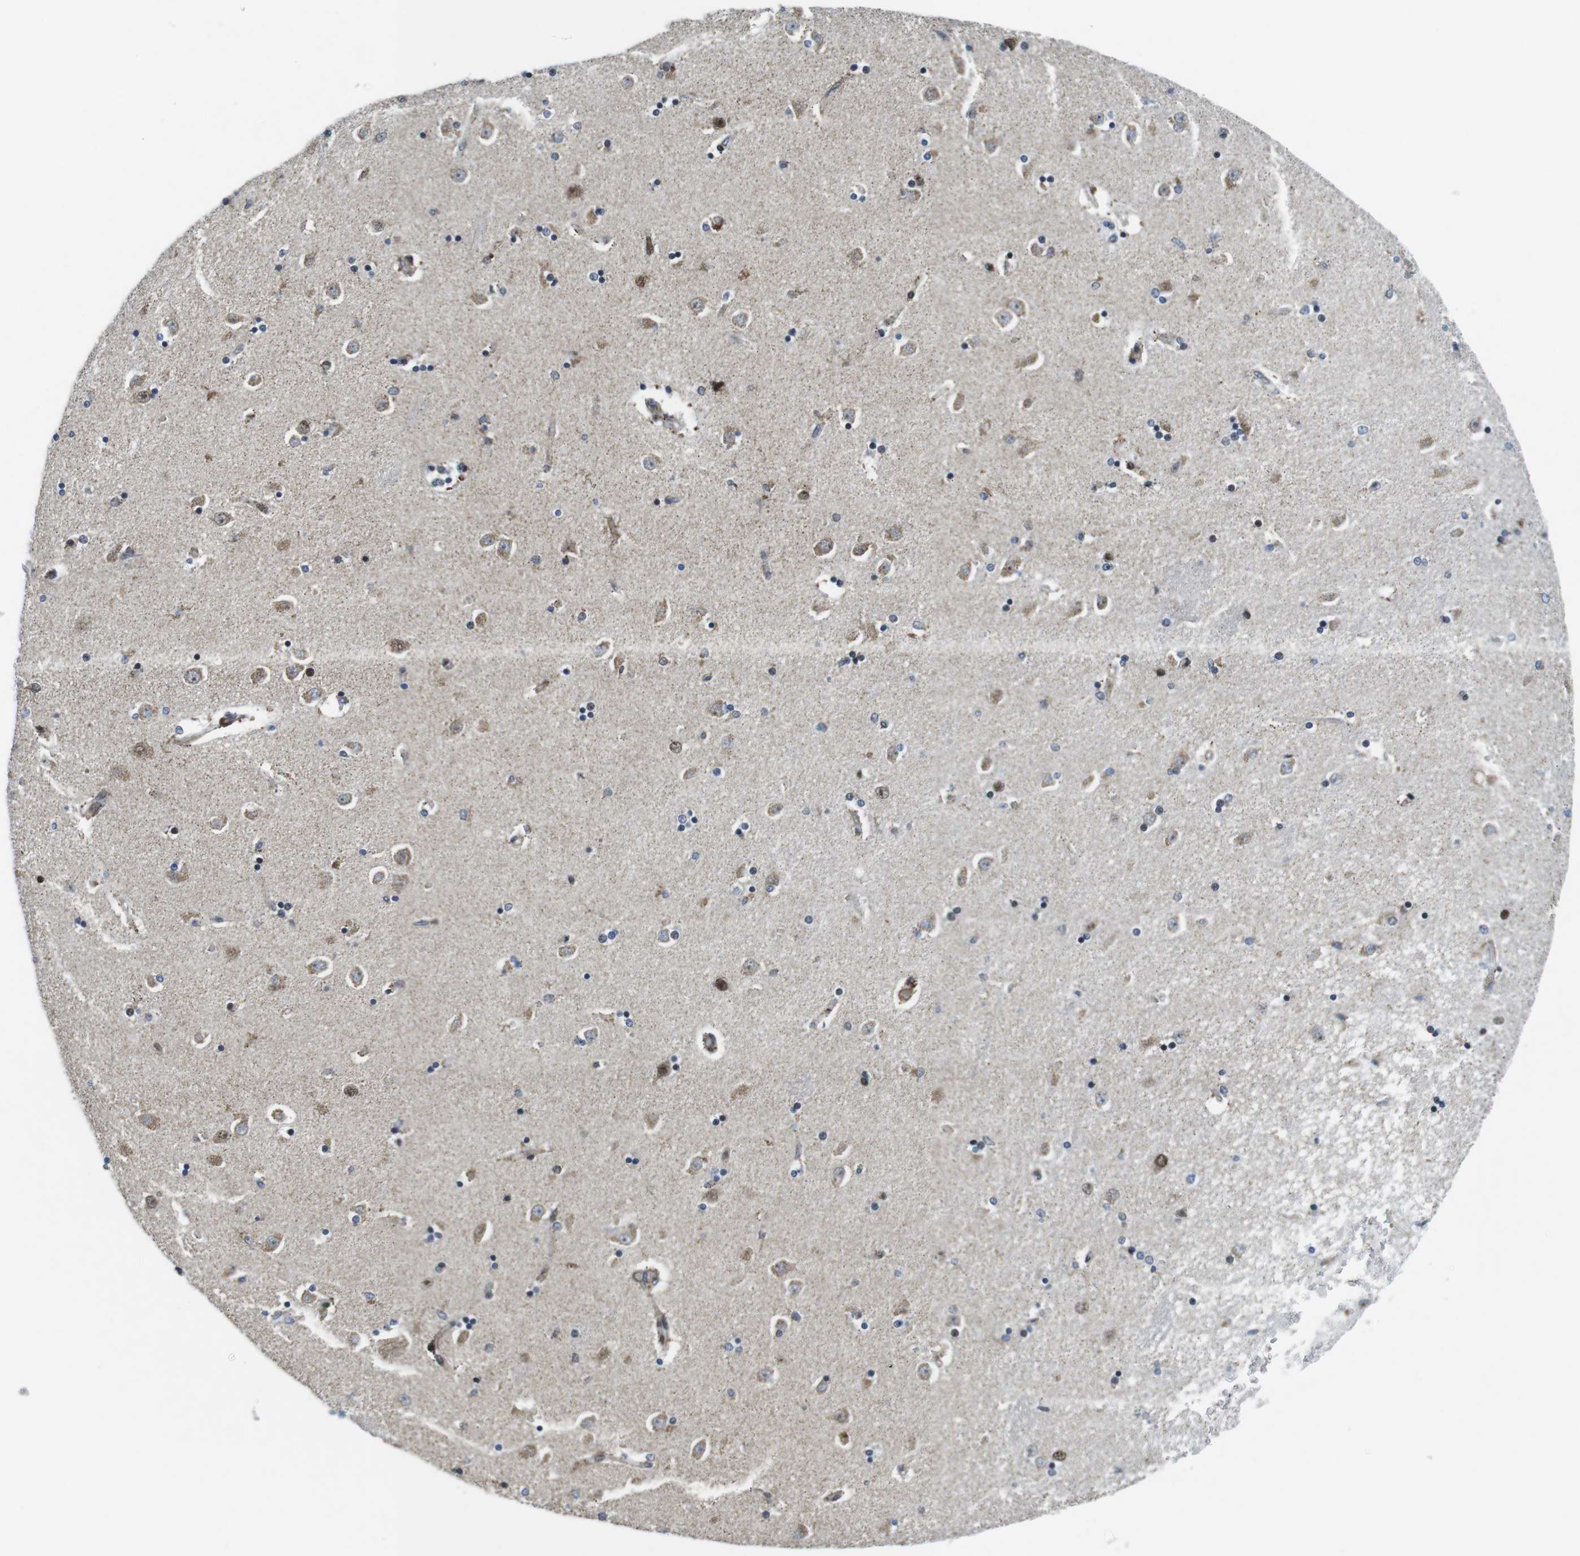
{"staining": {"intensity": "weak", "quantity": "<25%", "location": "cytoplasmic/membranous"}, "tissue": "caudate", "cell_type": "Glial cells", "image_type": "normal", "snomed": [{"axis": "morphology", "description": "Normal tissue, NOS"}, {"axis": "topography", "description": "Lateral ventricle wall"}], "caption": "This is an immunohistochemistry micrograph of benign caudate. There is no expression in glial cells.", "gene": "CUL7", "patient": {"sex": "female", "age": 54}}